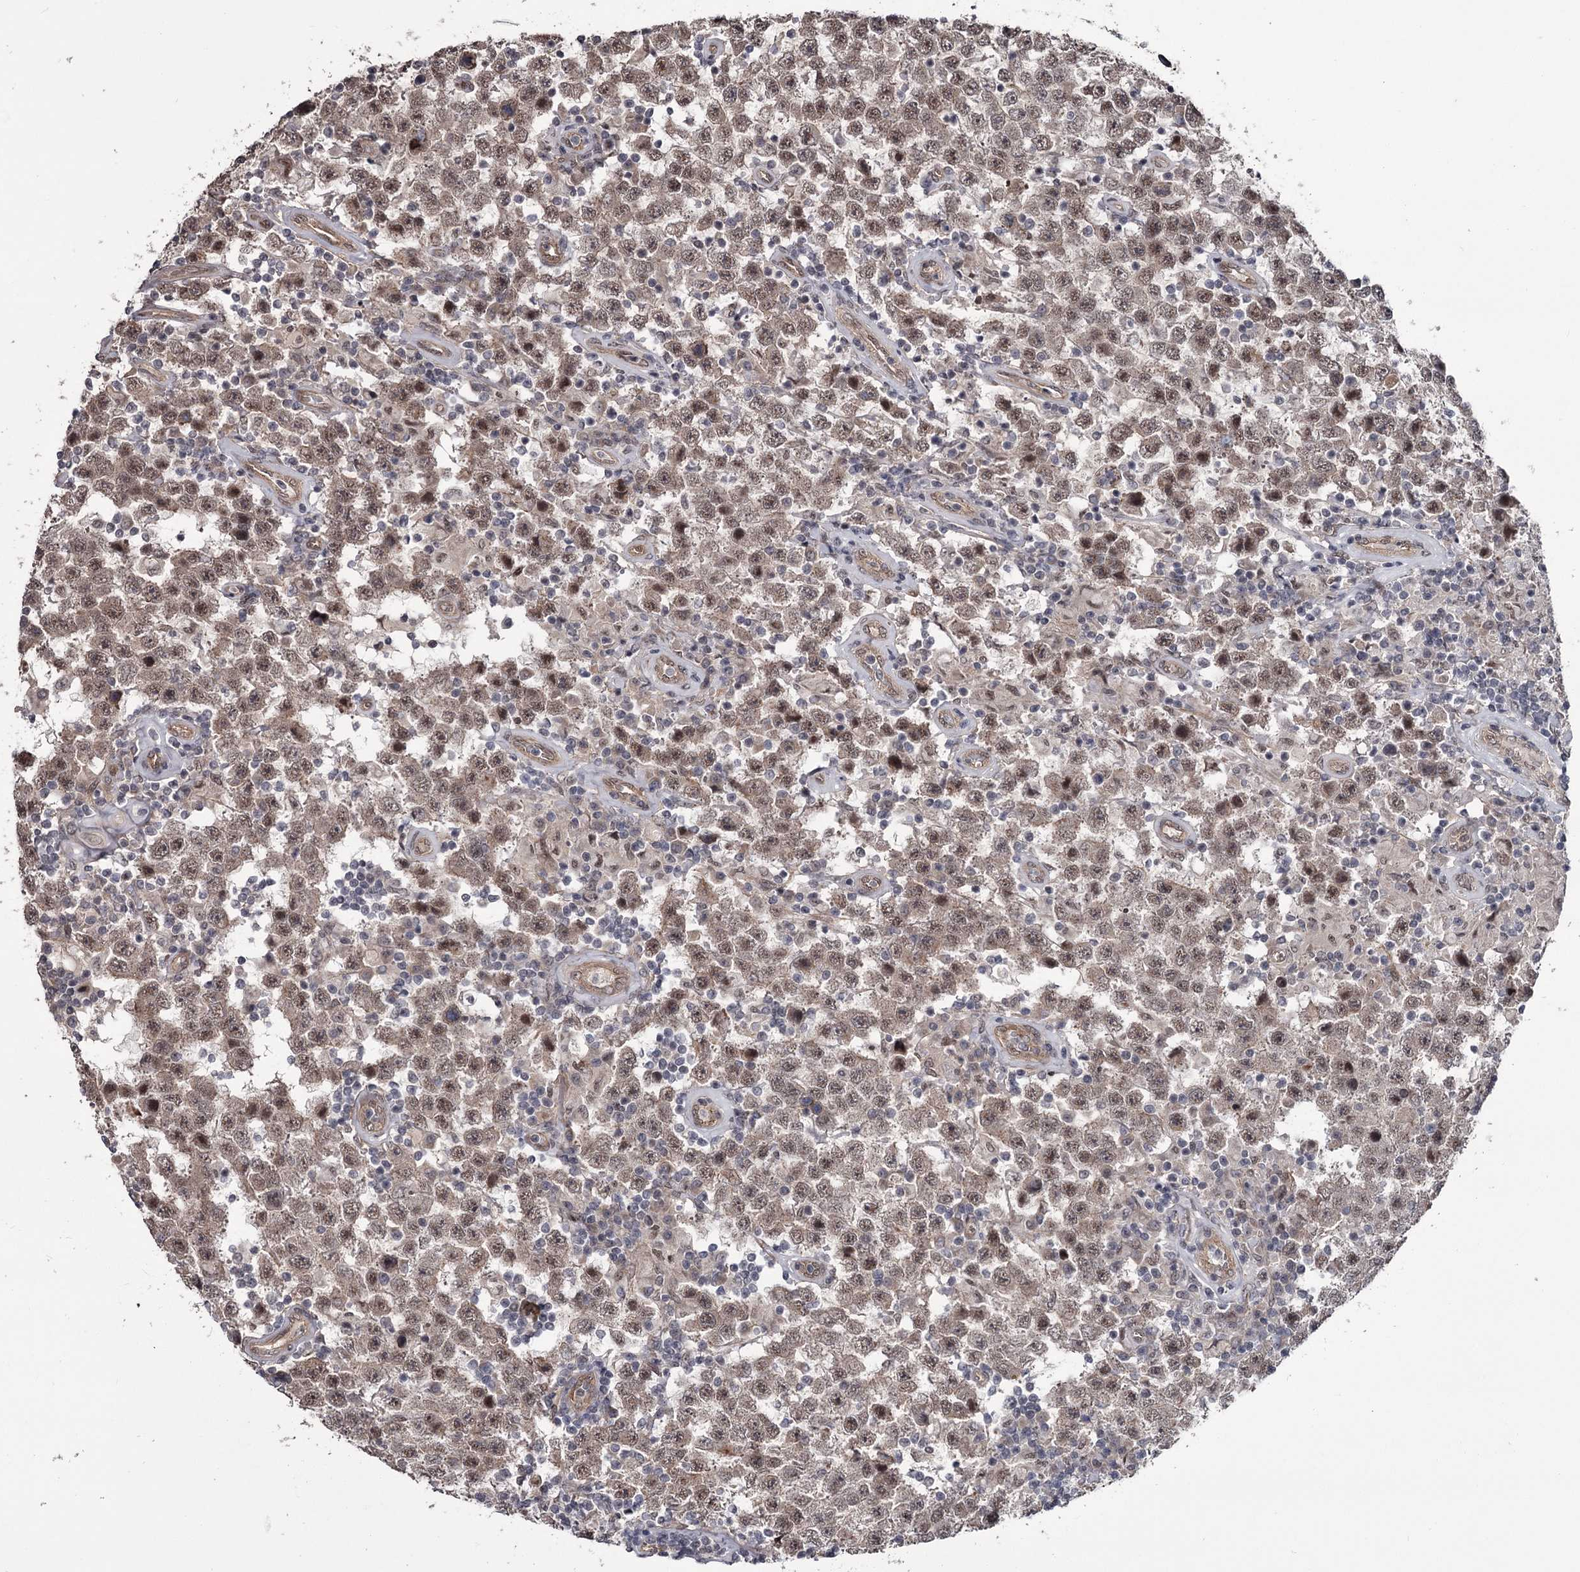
{"staining": {"intensity": "moderate", "quantity": ">75%", "location": "cytoplasmic/membranous,nuclear"}, "tissue": "testis cancer", "cell_type": "Tumor cells", "image_type": "cancer", "snomed": [{"axis": "morphology", "description": "Normal tissue, NOS"}, {"axis": "morphology", "description": "Urothelial carcinoma, High grade"}, {"axis": "morphology", "description": "Seminoma, NOS"}, {"axis": "morphology", "description": "Carcinoma, Embryonal, NOS"}, {"axis": "topography", "description": "Urinary bladder"}, {"axis": "topography", "description": "Testis"}], "caption": "A photomicrograph of human testis cancer stained for a protein displays moderate cytoplasmic/membranous and nuclear brown staining in tumor cells.", "gene": "CDC42EP2", "patient": {"sex": "male", "age": 41}}